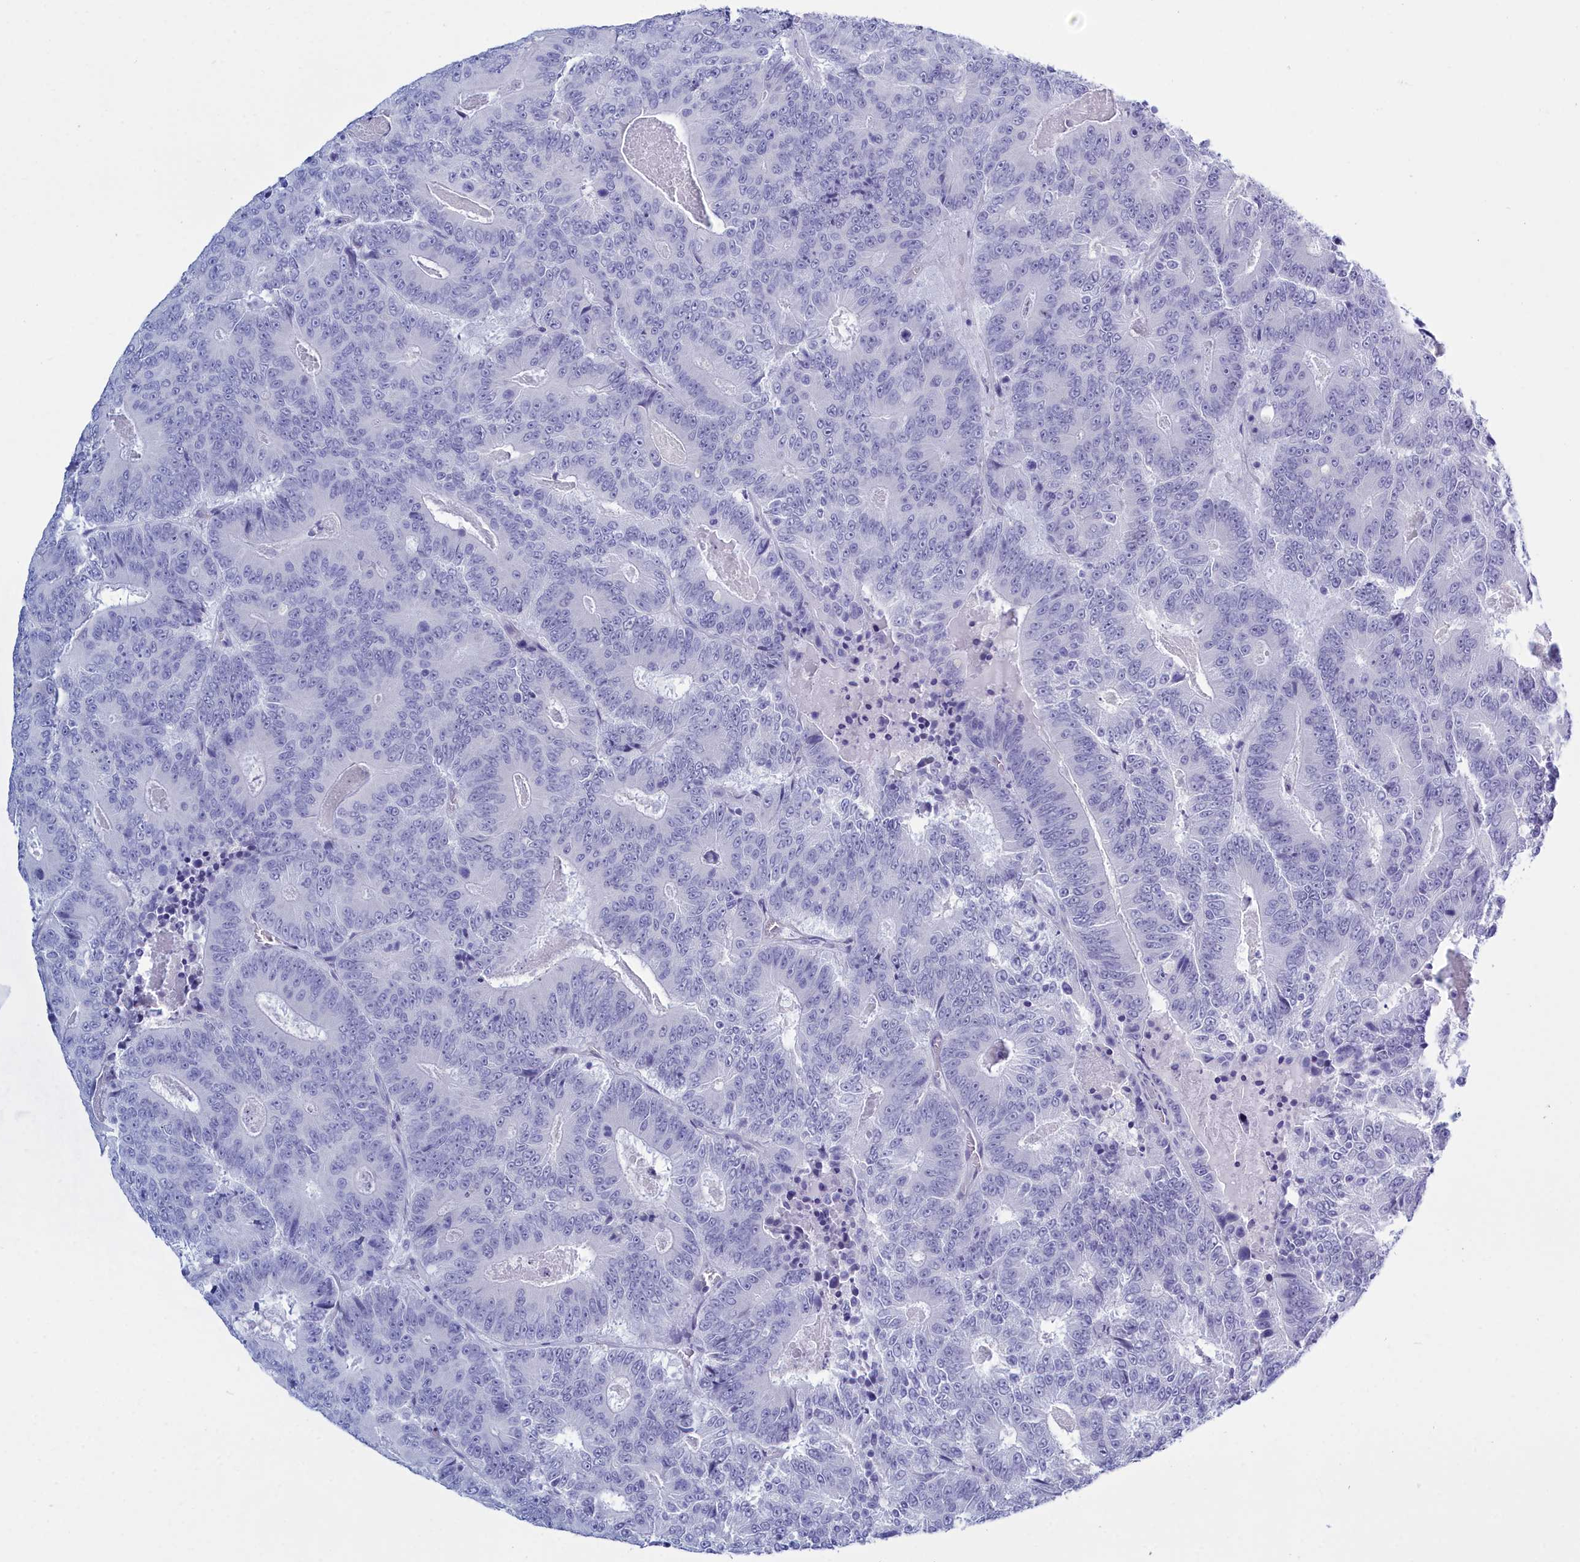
{"staining": {"intensity": "negative", "quantity": "none", "location": "none"}, "tissue": "colorectal cancer", "cell_type": "Tumor cells", "image_type": "cancer", "snomed": [{"axis": "morphology", "description": "Adenocarcinoma, NOS"}, {"axis": "topography", "description": "Colon"}], "caption": "There is no significant positivity in tumor cells of adenocarcinoma (colorectal).", "gene": "TMEM97", "patient": {"sex": "male", "age": 83}}